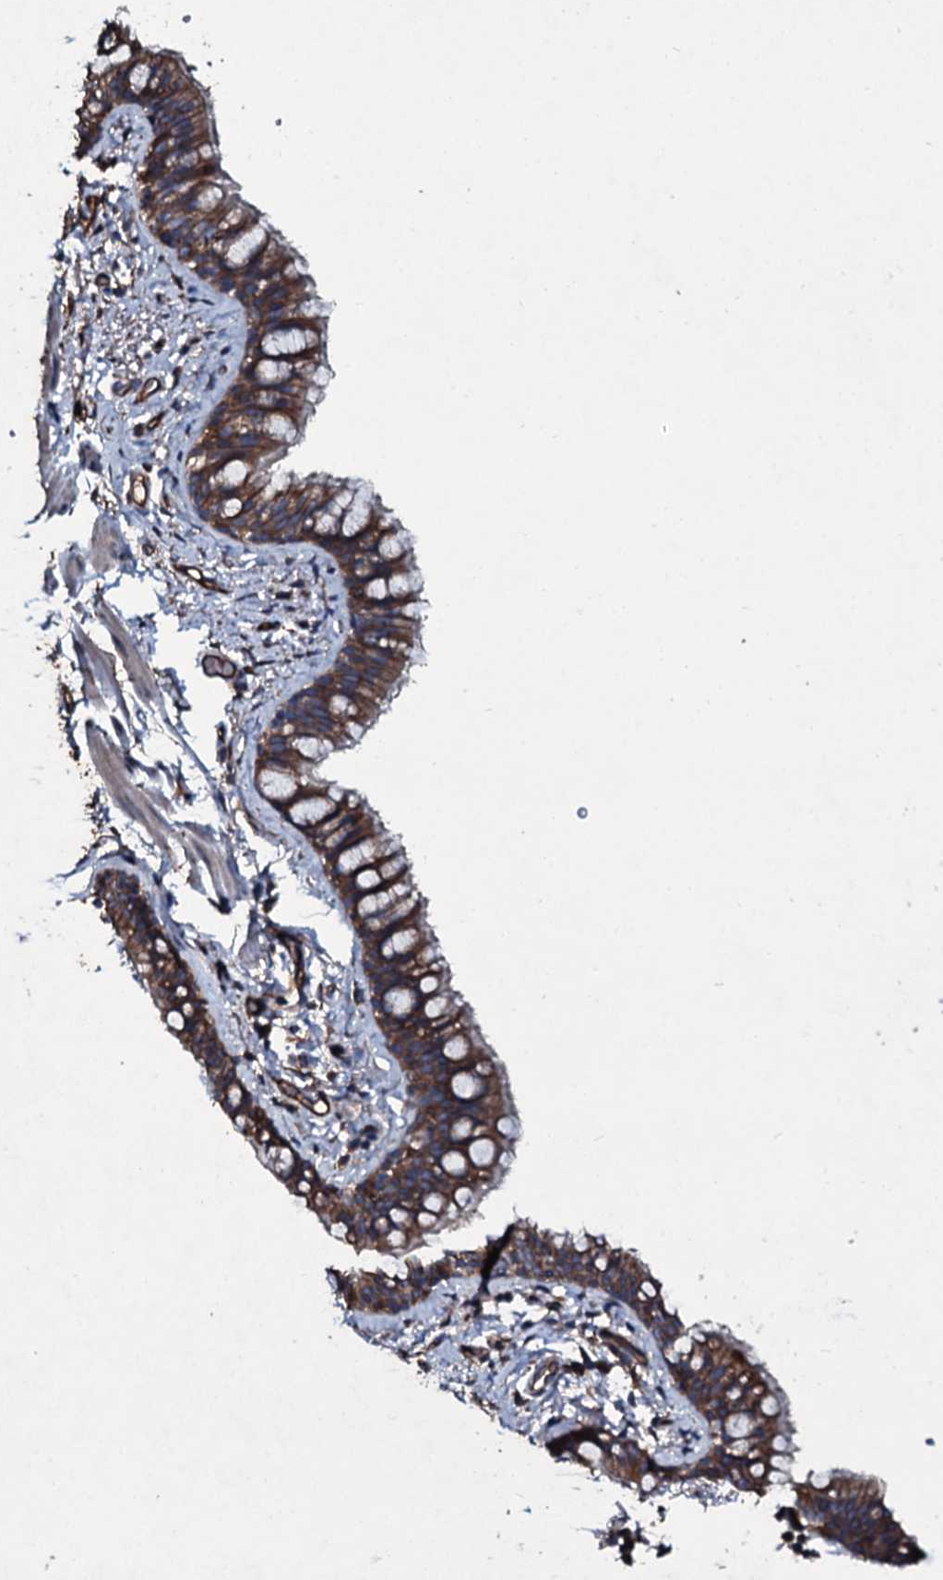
{"staining": {"intensity": "strong", "quantity": ">75%", "location": "cytoplasmic/membranous"}, "tissue": "bronchus", "cell_type": "Respiratory epithelial cells", "image_type": "normal", "snomed": [{"axis": "morphology", "description": "Normal tissue, NOS"}, {"axis": "topography", "description": "Cartilage tissue"}, {"axis": "topography", "description": "Bronchus"}], "caption": "Brown immunohistochemical staining in normal human bronchus exhibits strong cytoplasmic/membranous staining in about >75% of respiratory epithelial cells.", "gene": "DMAC2", "patient": {"sex": "female", "age": 36}}